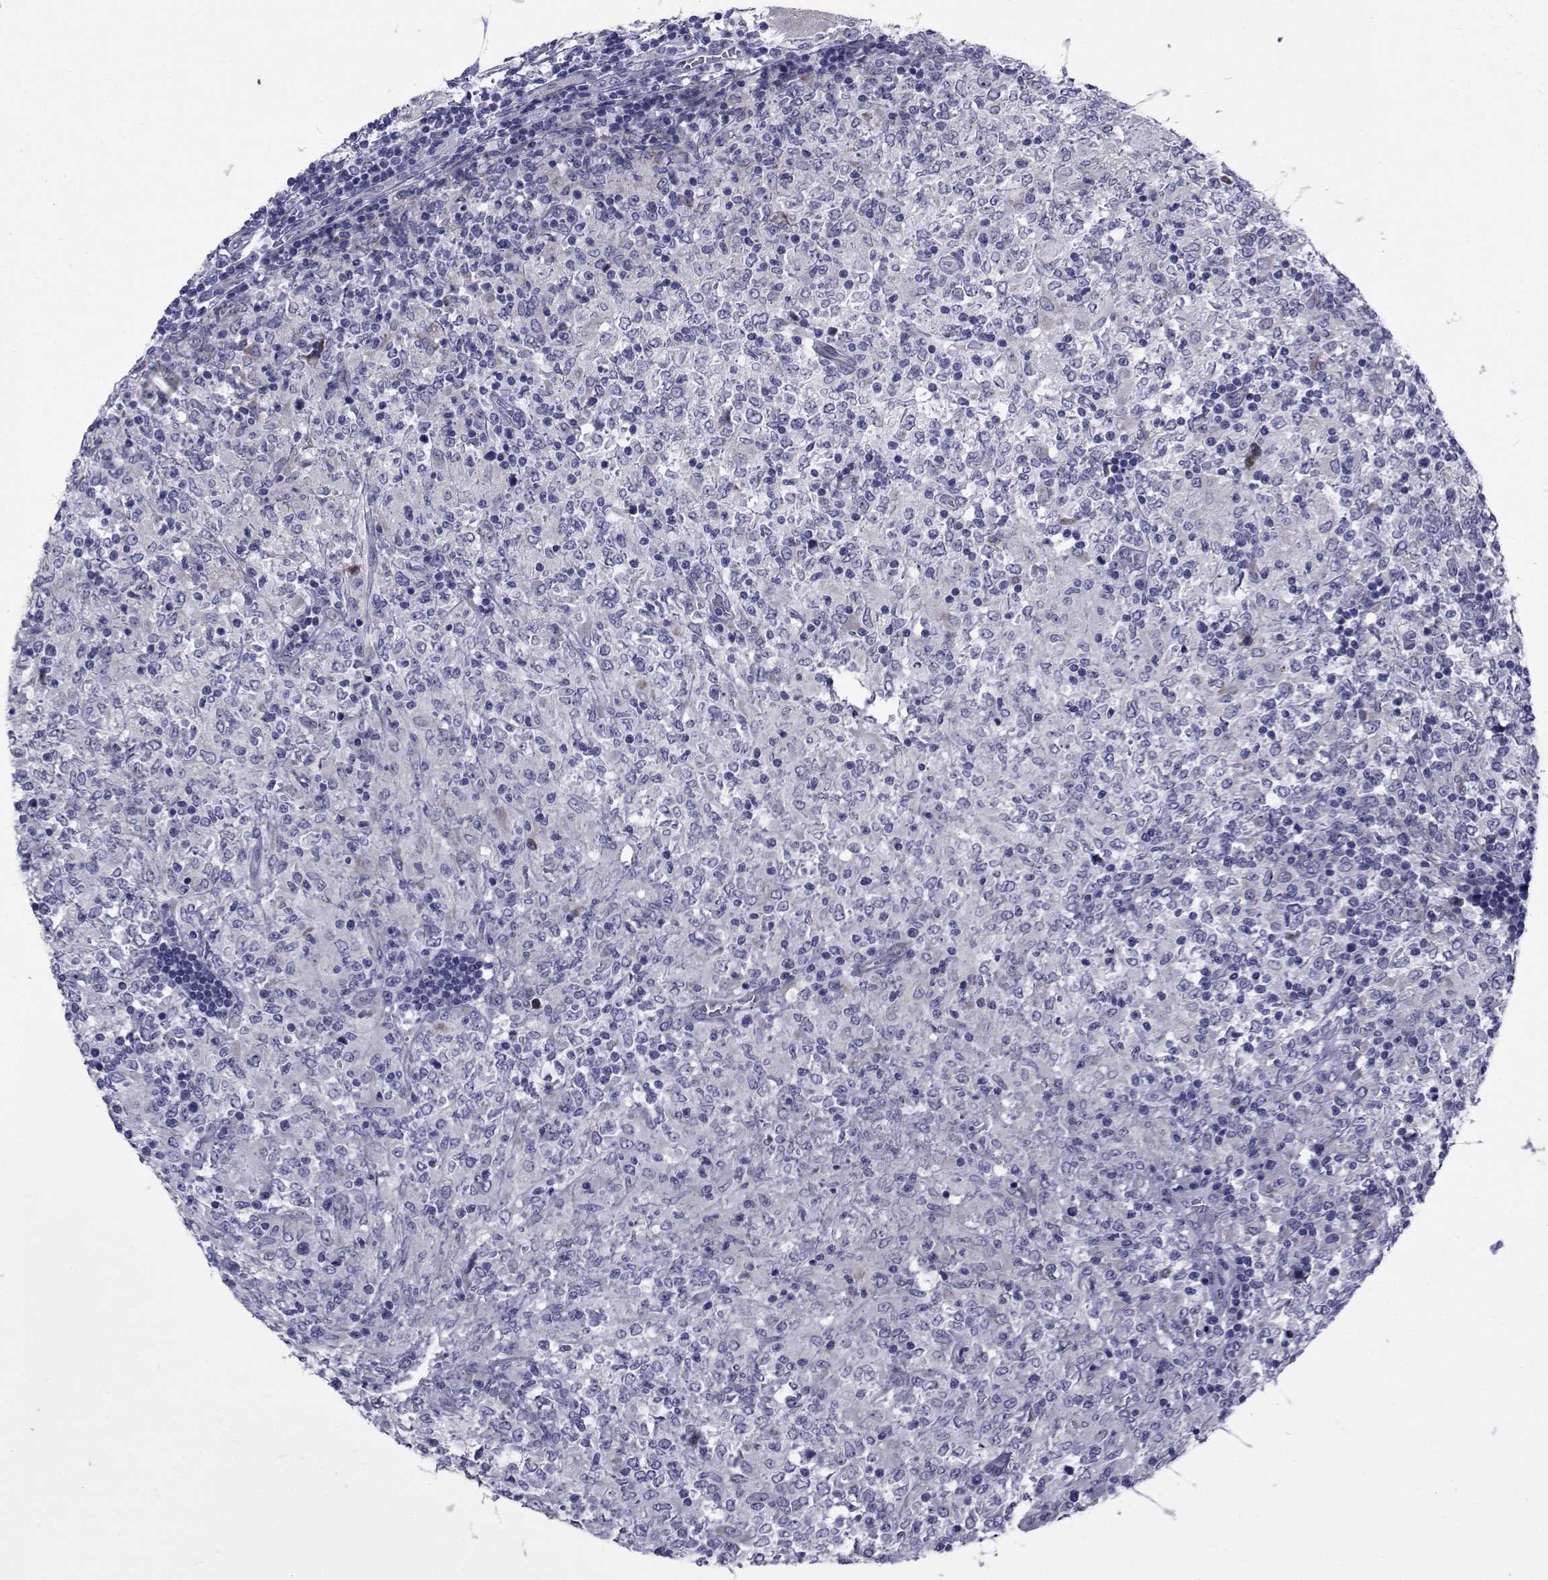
{"staining": {"intensity": "negative", "quantity": "none", "location": "none"}, "tissue": "lymphoma", "cell_type": "Tumor cells", "image_type": "cancer", "snomed": [{"axis": "morphology", "description": "Malignant lymphoma, non-Hodgkin's type, High grade"}, {"axis": "topography", "description": "Lymph node"}], "caption": "The micrograph reveals no significant staining in tumor cells of malignant lymphoma, non-Hodgkin's type (high-grade).", "gene": "ROPN1", "patient": {"sex": "female", "age": 84}}